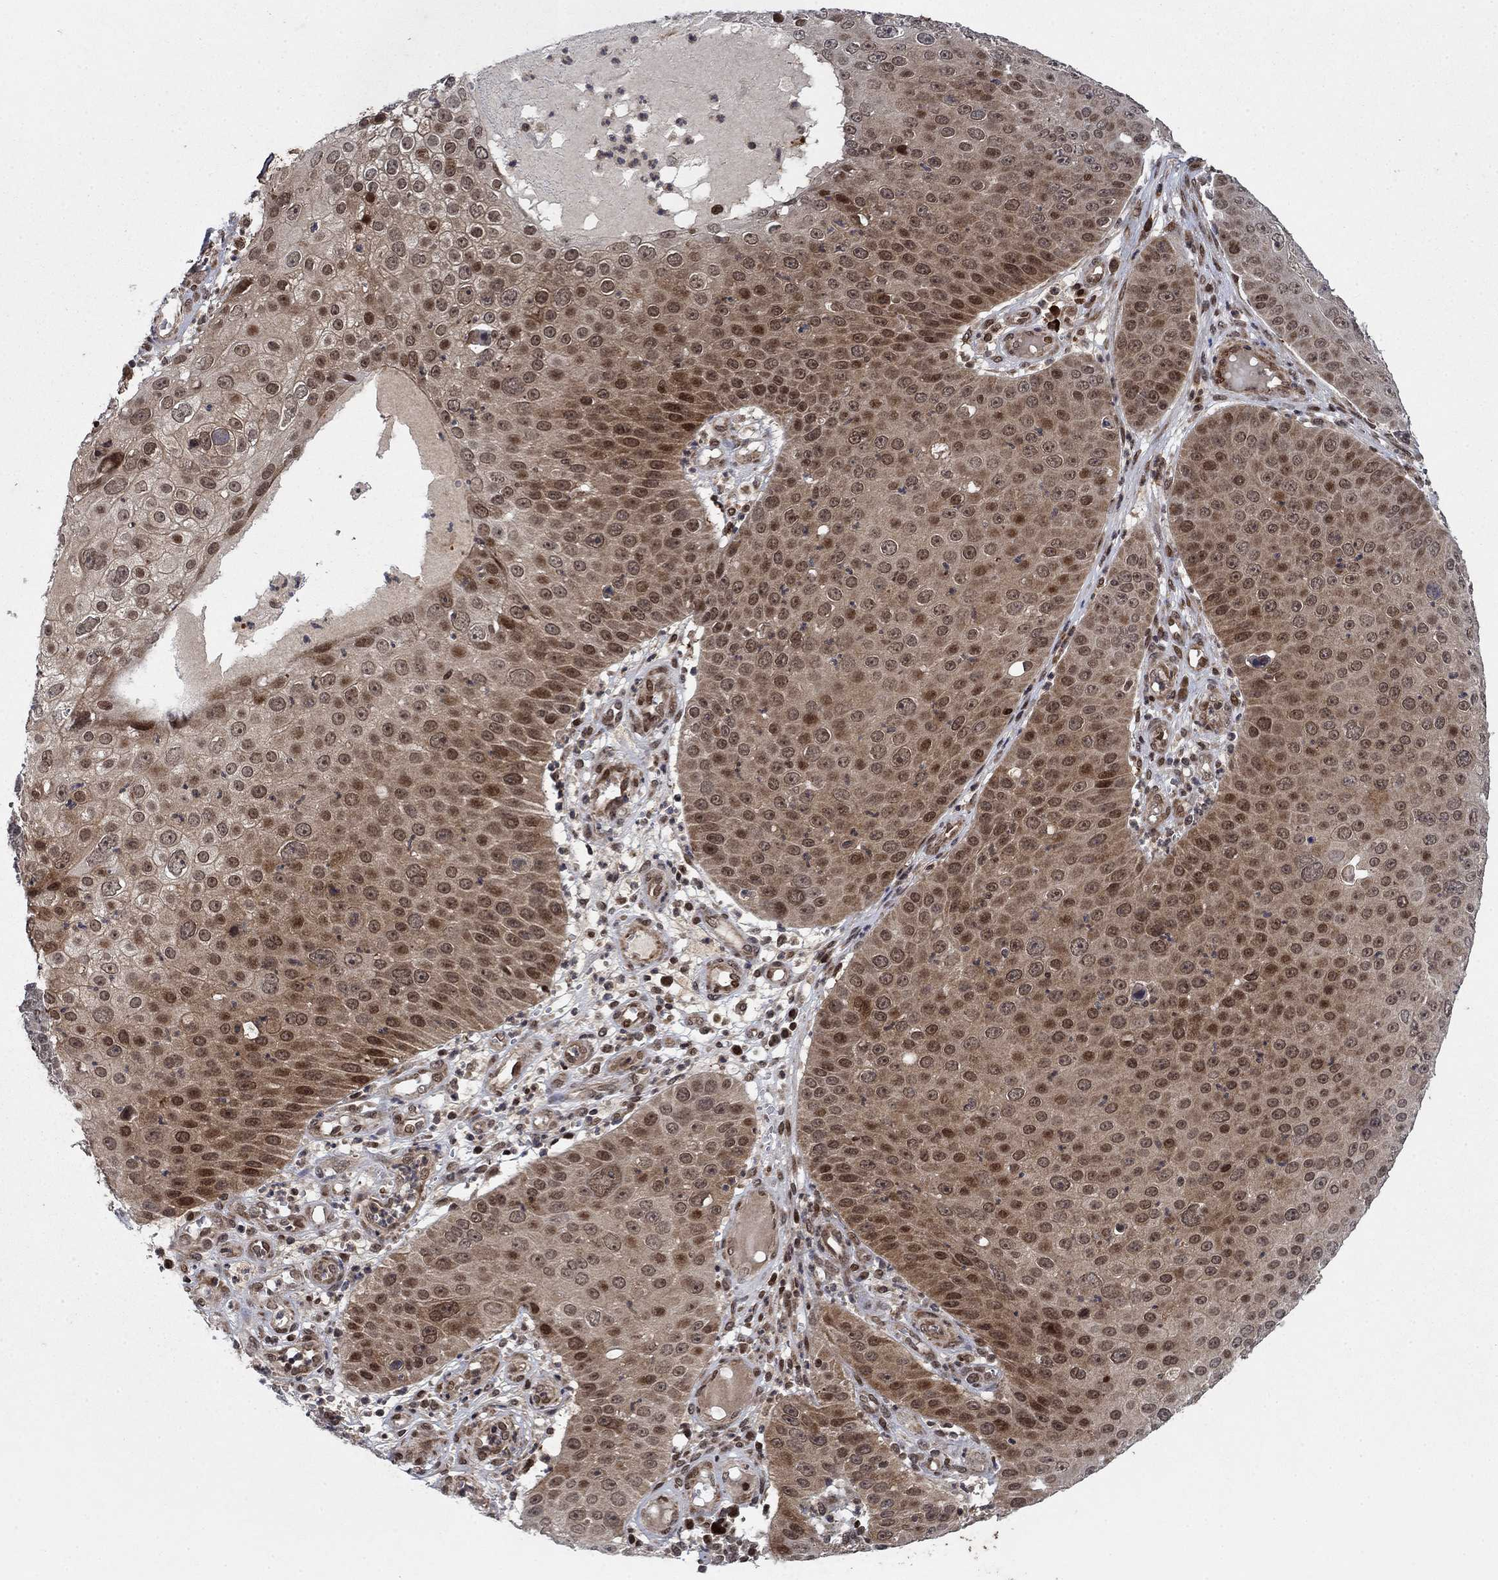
{"staining": {"intensity": "moderate", "quantity": "25%-75%", "location": "cytoplasmic/membranous,nuclear"}, "tissue": "skin cancer", "cell_type": "Tumor cells", "image_type": "cancer", "snomed": [{"axis": "morphology", "description": "Squamous cell carcinoma, NOS"}, {"axis": "topography", "description": "Skin"}], "caption": "High-magnification brightfield microscopy of skin cancer (squamous cell carcinoma) stained with DAB (brown) and counterstained with hematoxylin (blue). tumor cells exhibit moderate cytoplasmic/membranous and nuclear expression is seen in approximately25%-75% of cells.", "gene": "PRICKLE4", "patient": {"sex": "male", "age": 71}}